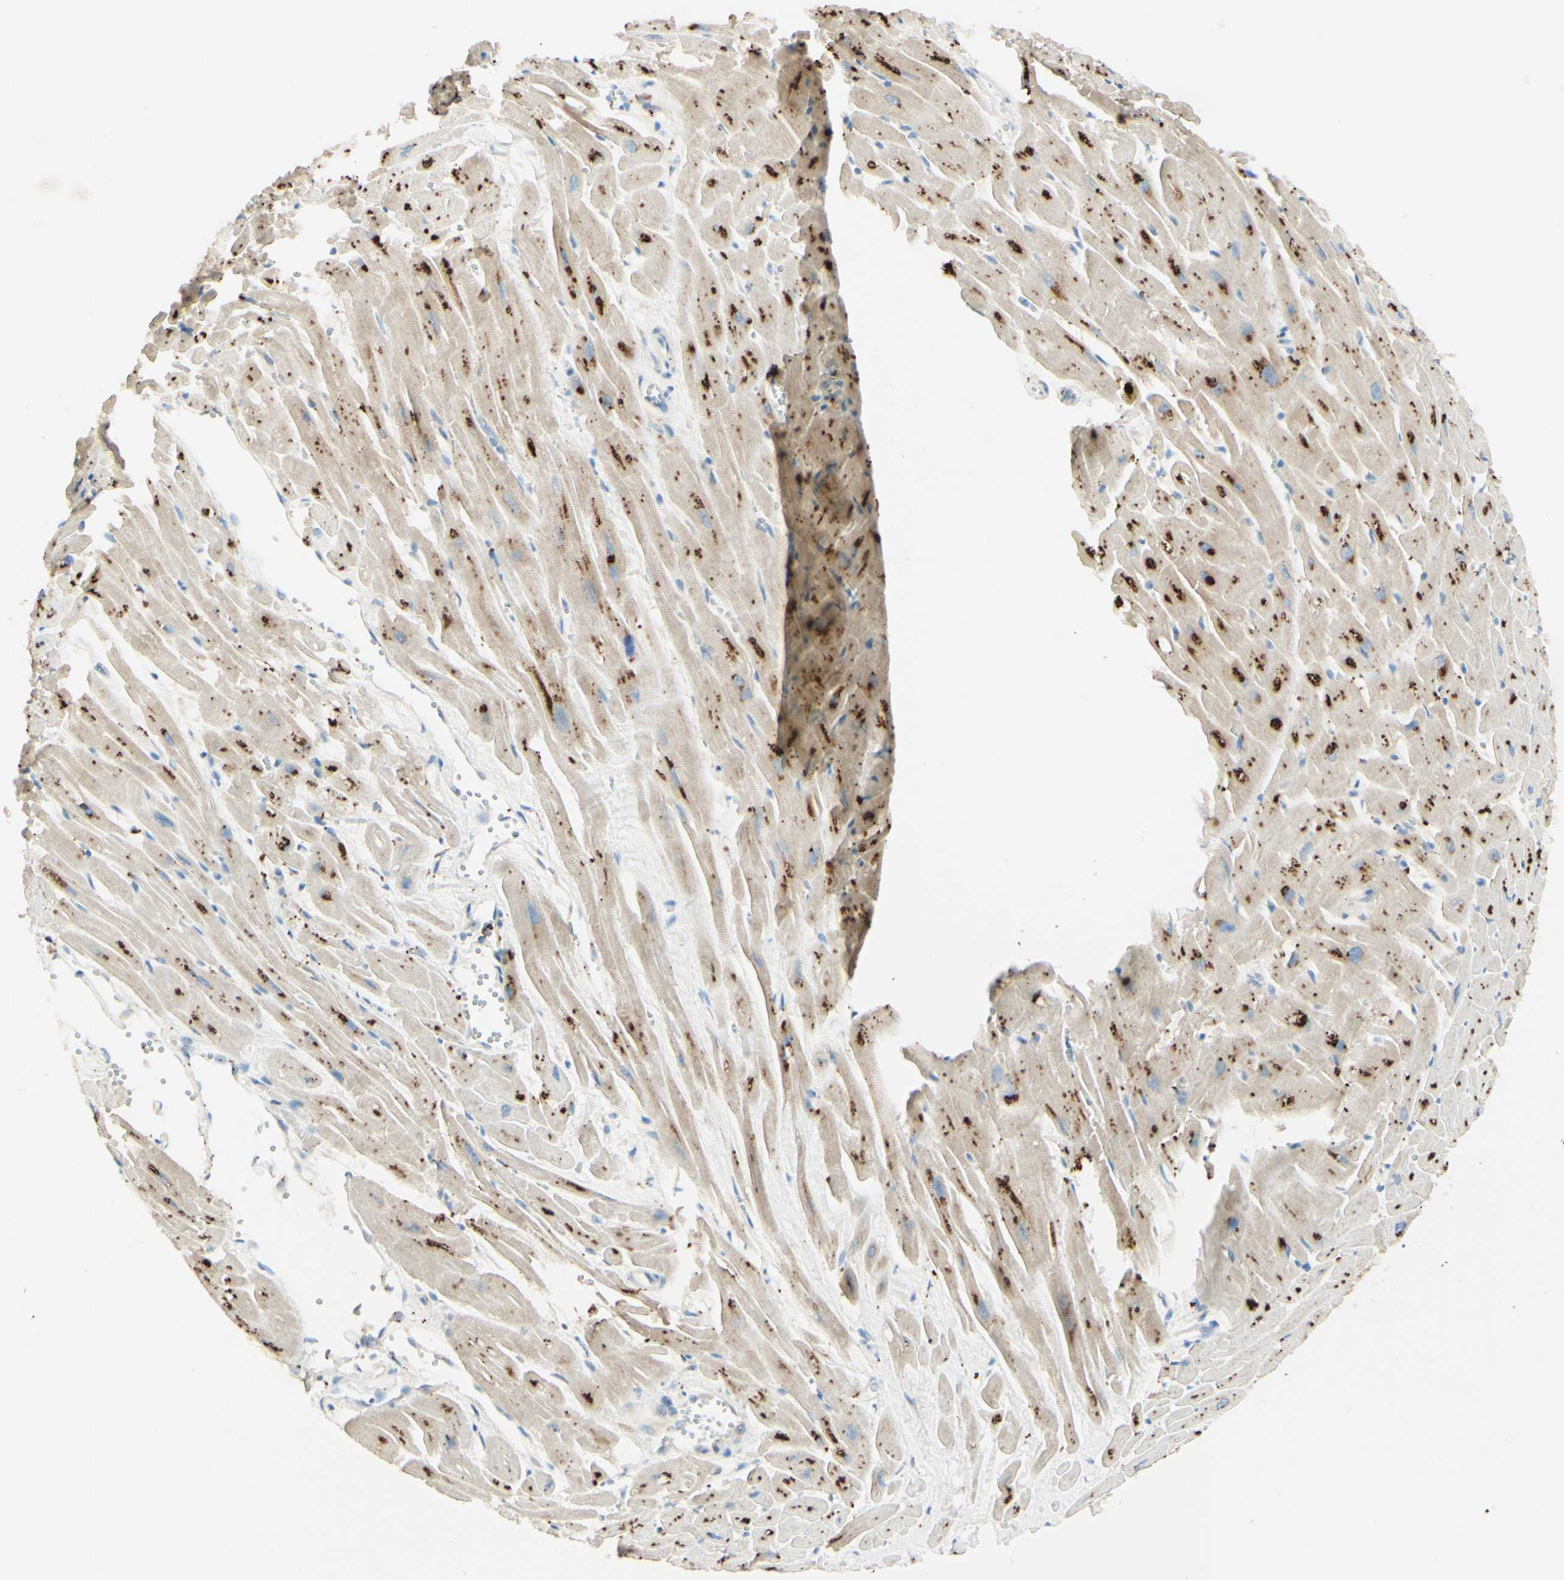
{"staining": {"intensity": "strong", "quantity": "25%-75%", "location": "cytoplasmic/membranous"}, "tissue": "heart muscle", "cell_type": "Cardiomyocytes", "image_type": "normal", "snomed": [{"axis": "morphology", "description": "Normal tissue, NOS"}, {"axis": "topography", "description": "Heart"}], "caption": "Heart muscle stained for a protein exhibits strong cytoplasmic/membranous positivity in cardiomyocytes.", "gene": "ARMC10", "patient": {"sex": "female", "age": 19}}